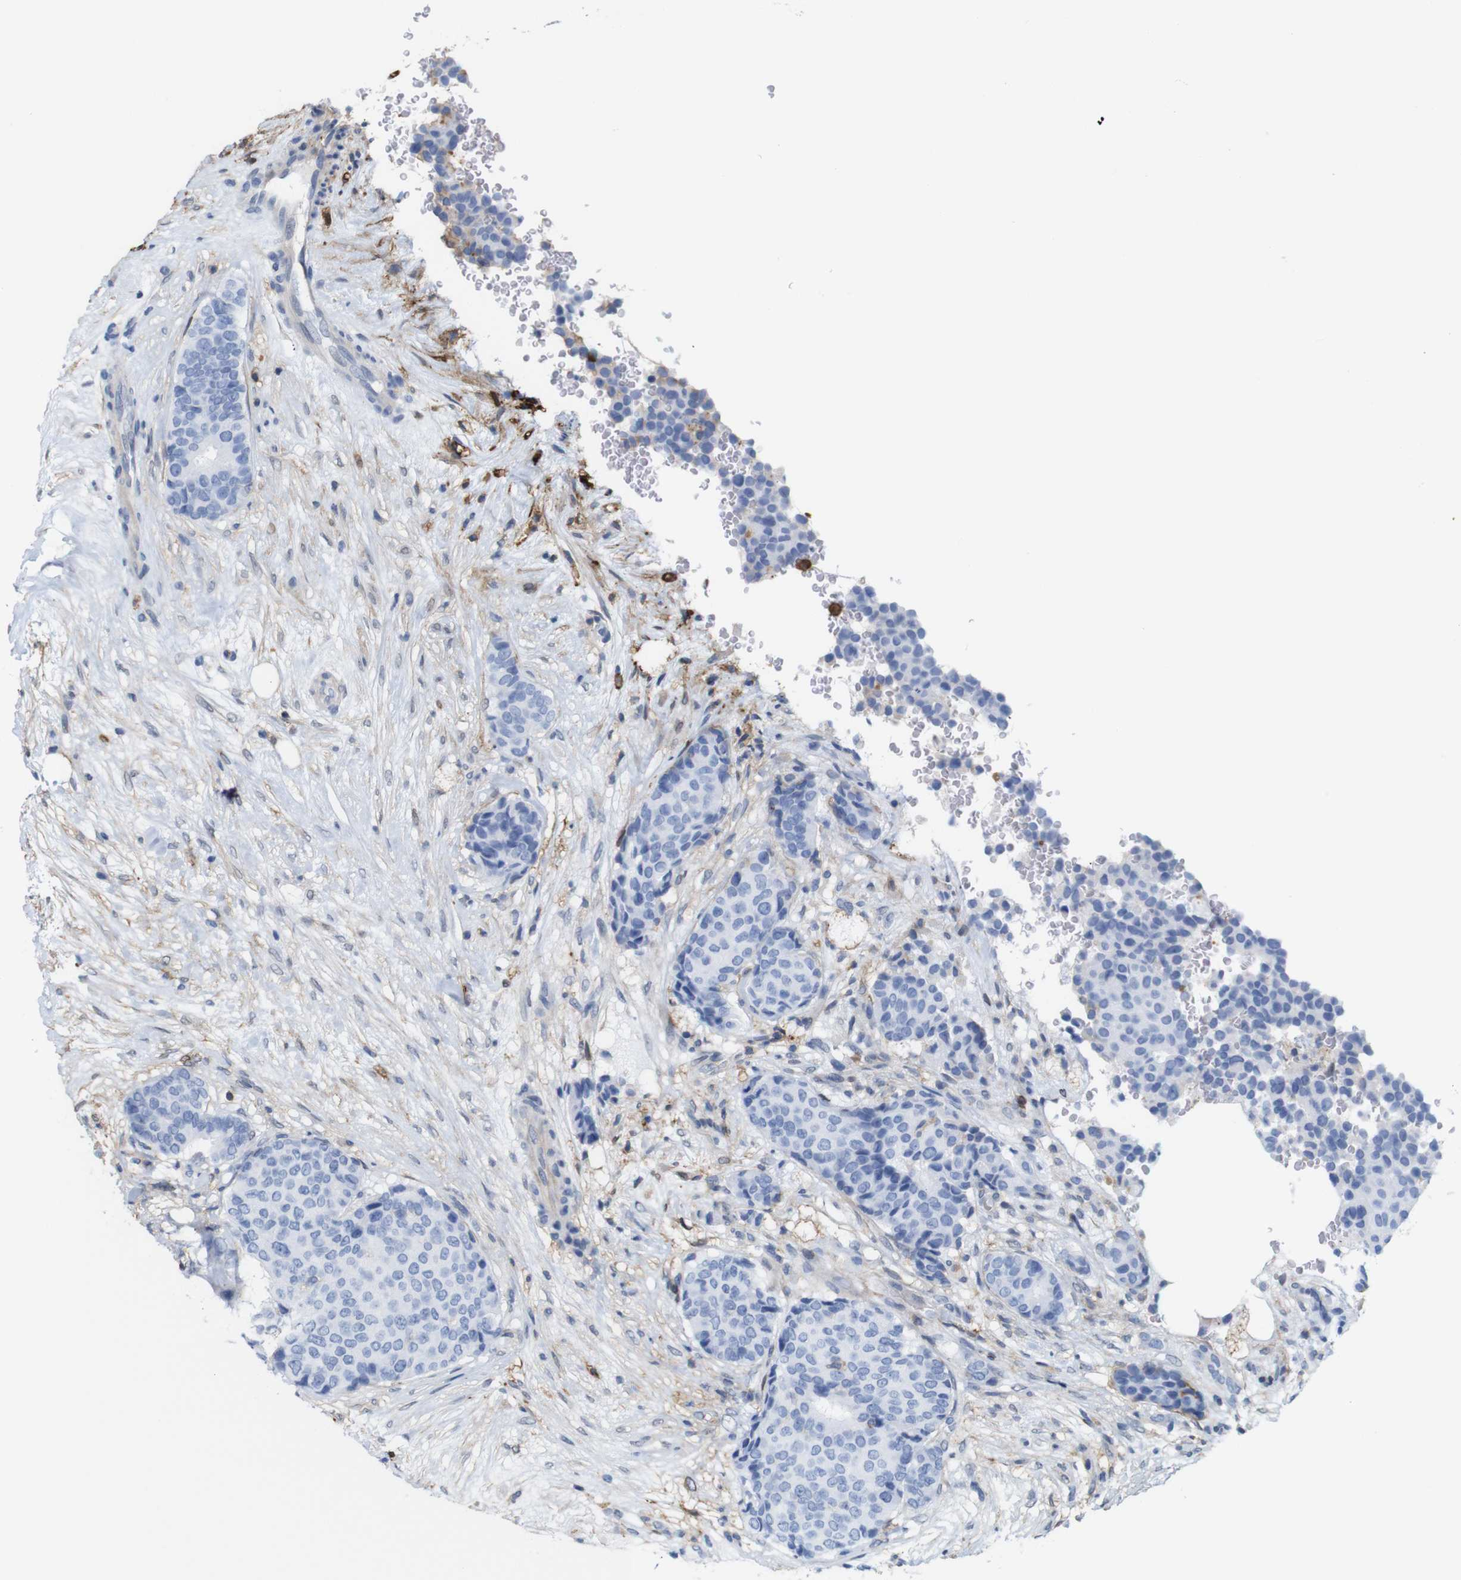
{"staining": {"intensity": "negative", "quantity": "none", "location": "none"}, "tissue": "breast cancer", "cell_type": "Tumor cells", "image_type": "cancer", "snomed": [{"axis": "morphology", "description": "Duct carcinoma"}, {"axis": "topography", "description": "Breast"}], "caption": "Micrograph shows no protein staining in tumor cells of breast cancer (invasive ductal carcinoma) tissue. (Stains: DAB (3,3'-diaminobenzidine) immunohistochemistry (IHC) with hematoxylin counter stain, Microscopy: brightfield microscopy at high magnification).", "gene": "ANXA1", "patient": {"sex": "female", "age": 75}}